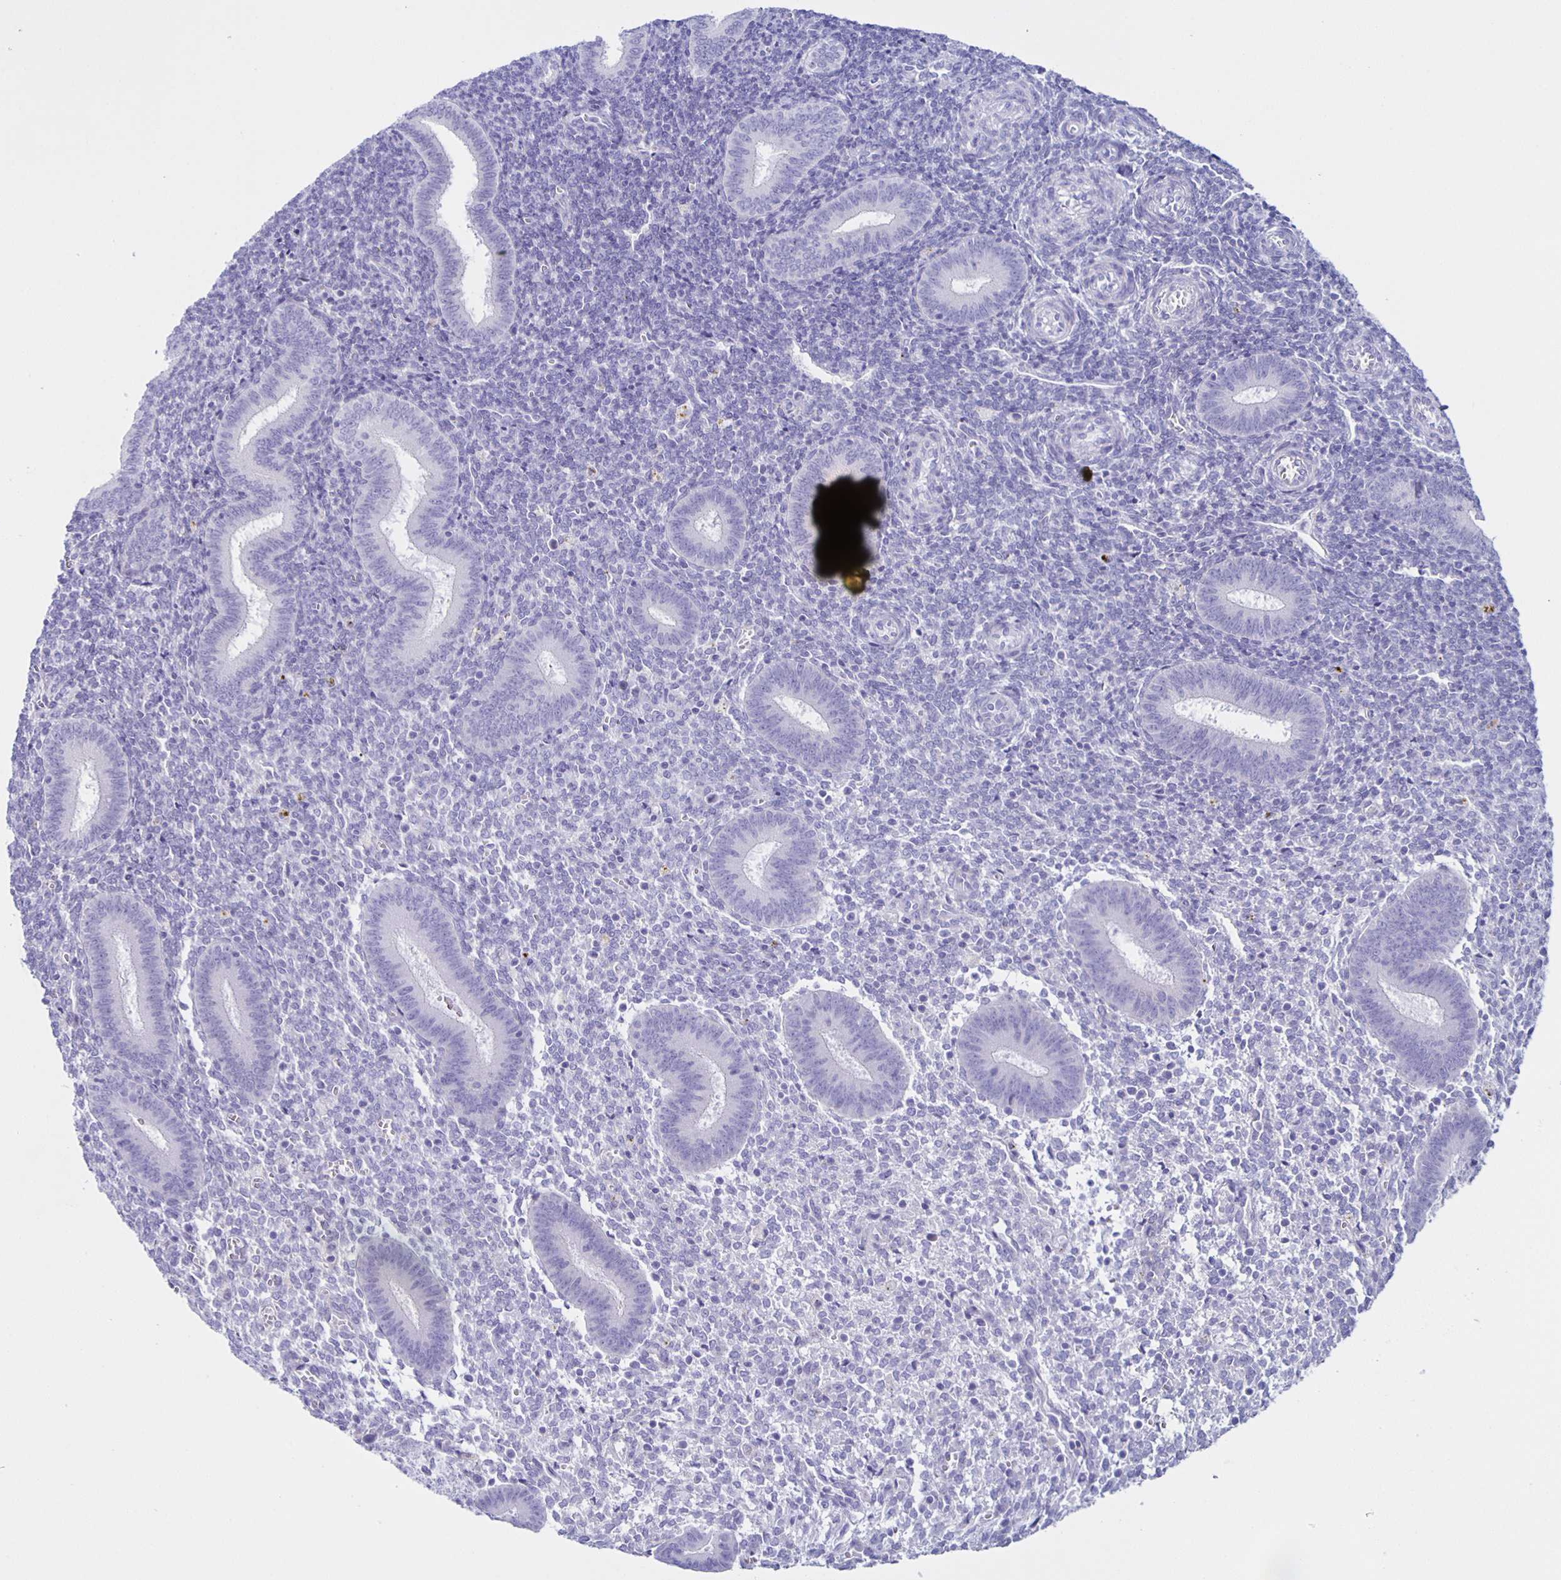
{"staining": {"intensity": "negative", "quantity": "none", "location": "none"}, "tissue": "endometrium", "cell_type": "Cells in endometrial stroma", "image_type": "normal", "snomed": [{"axis": "morphology", "description": "Normal tissue, NOS"}, {"axis": "topography", "description": "Endometrium"}], "caption": "Immunohistochemical staining of benign endometrium demonstrates no significant expression in cells in endometrial stroma. (Stains: DAB immunohistochemistry (IHC) with hematoxylin counter stain, Microscopy: brightfield microscopy at high magnification).", "gene": "AQP6", "patient": {"sex": "female", "age": 25}}